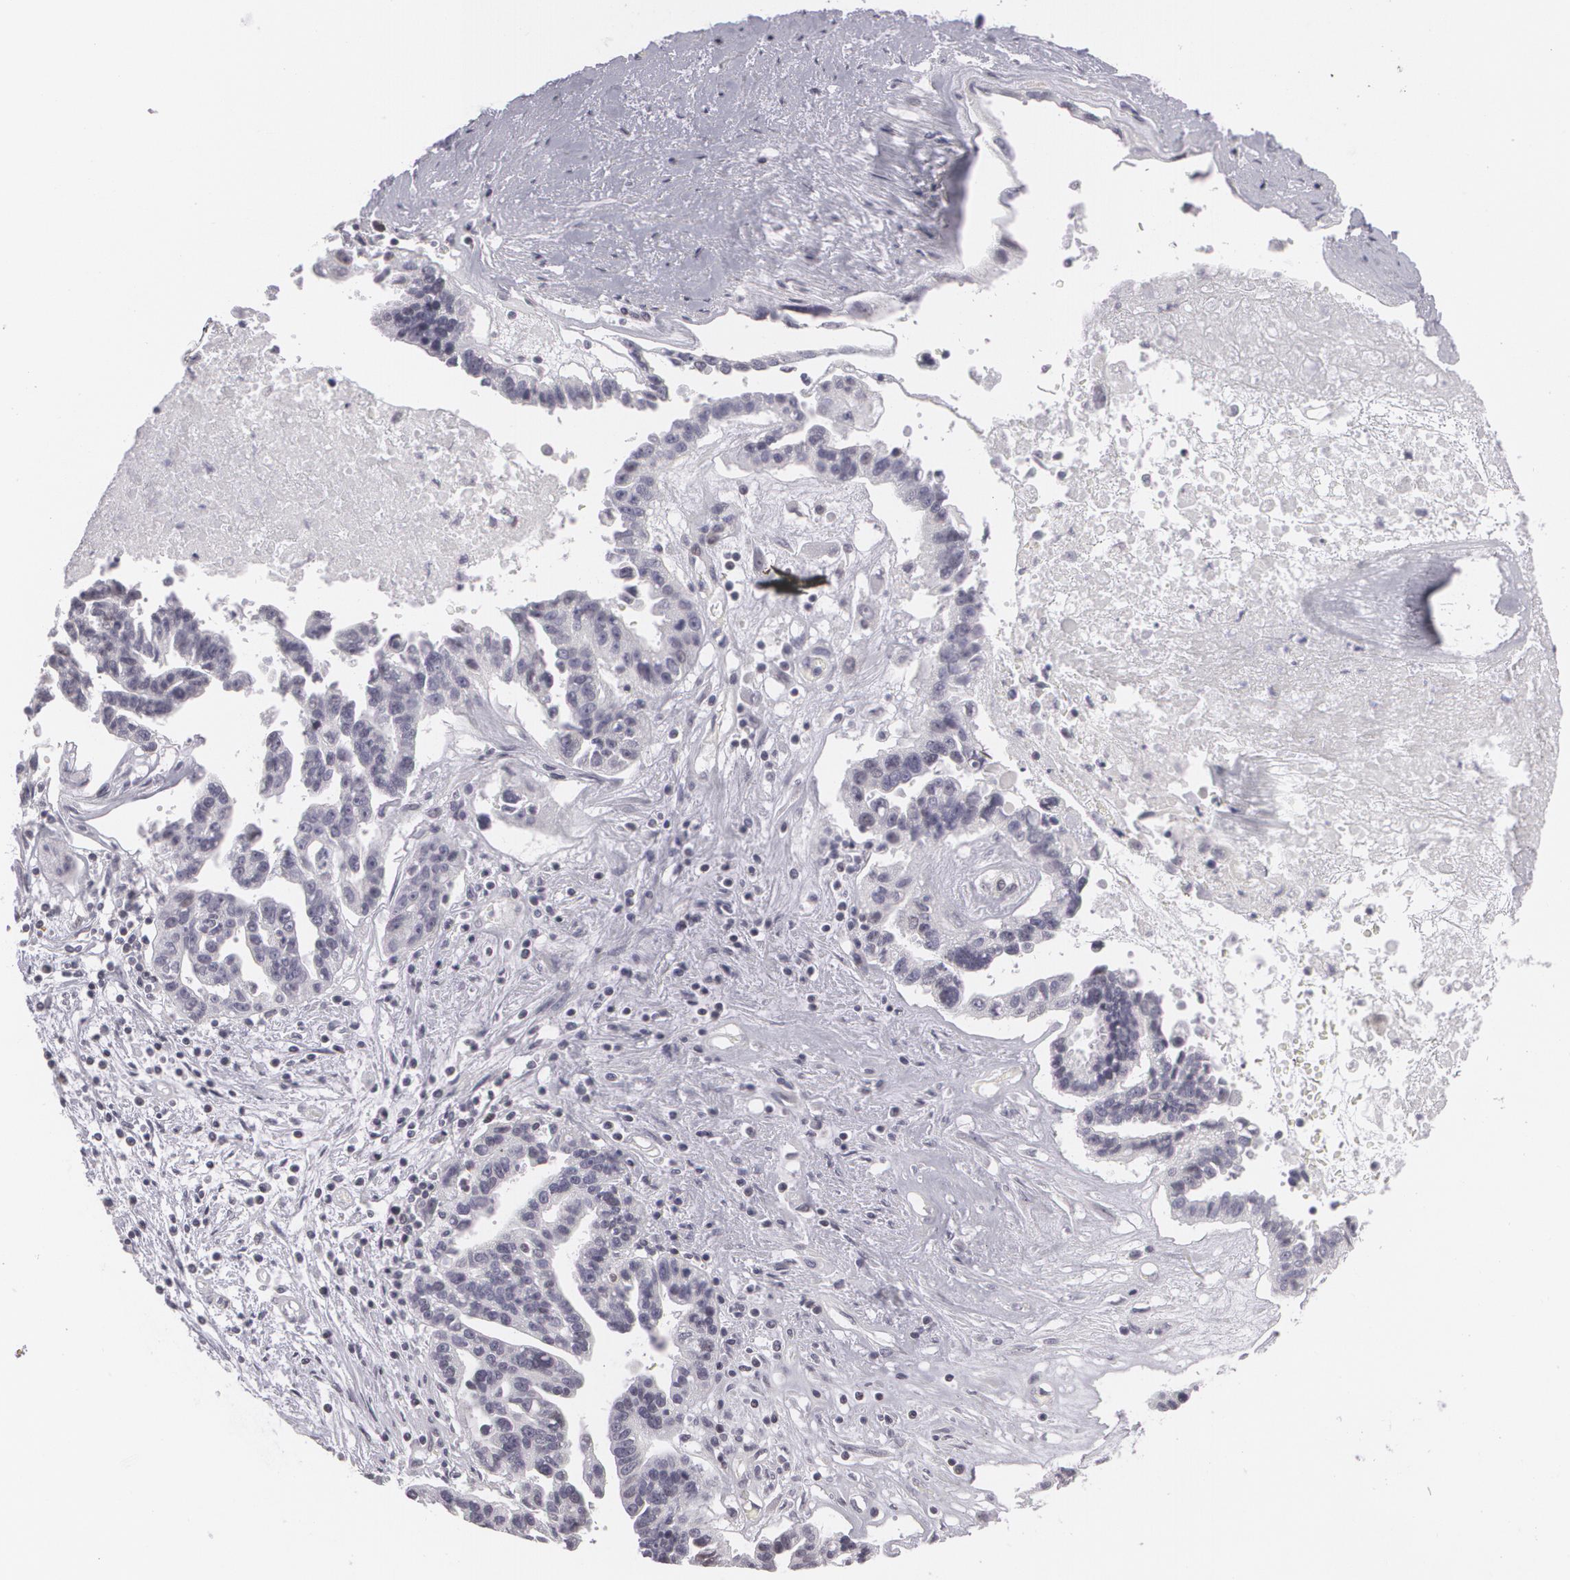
{"staining": {"intensity": "negative", "quantity": "none", "location": "none"}, "tissue": "ovarian cancer", "cell_type": "Tumor cells", "image_type": "cancer", "snomed": [{"axis": "morphology", "description": "Carcinoma, endometroid"}, {"axis": "morphology", "description": "Cystadenocarcinoma, serous, NOS"}, {"axis": "topography", "description": "Ovary"}], "caption": "Immunohistochemical staining of serous cystadenocarcinoma (ovarian) exhibits no significant expression in tumor cells.", "gene": "ZBTB16", "patient": {"sex": "female", "age": 45}}